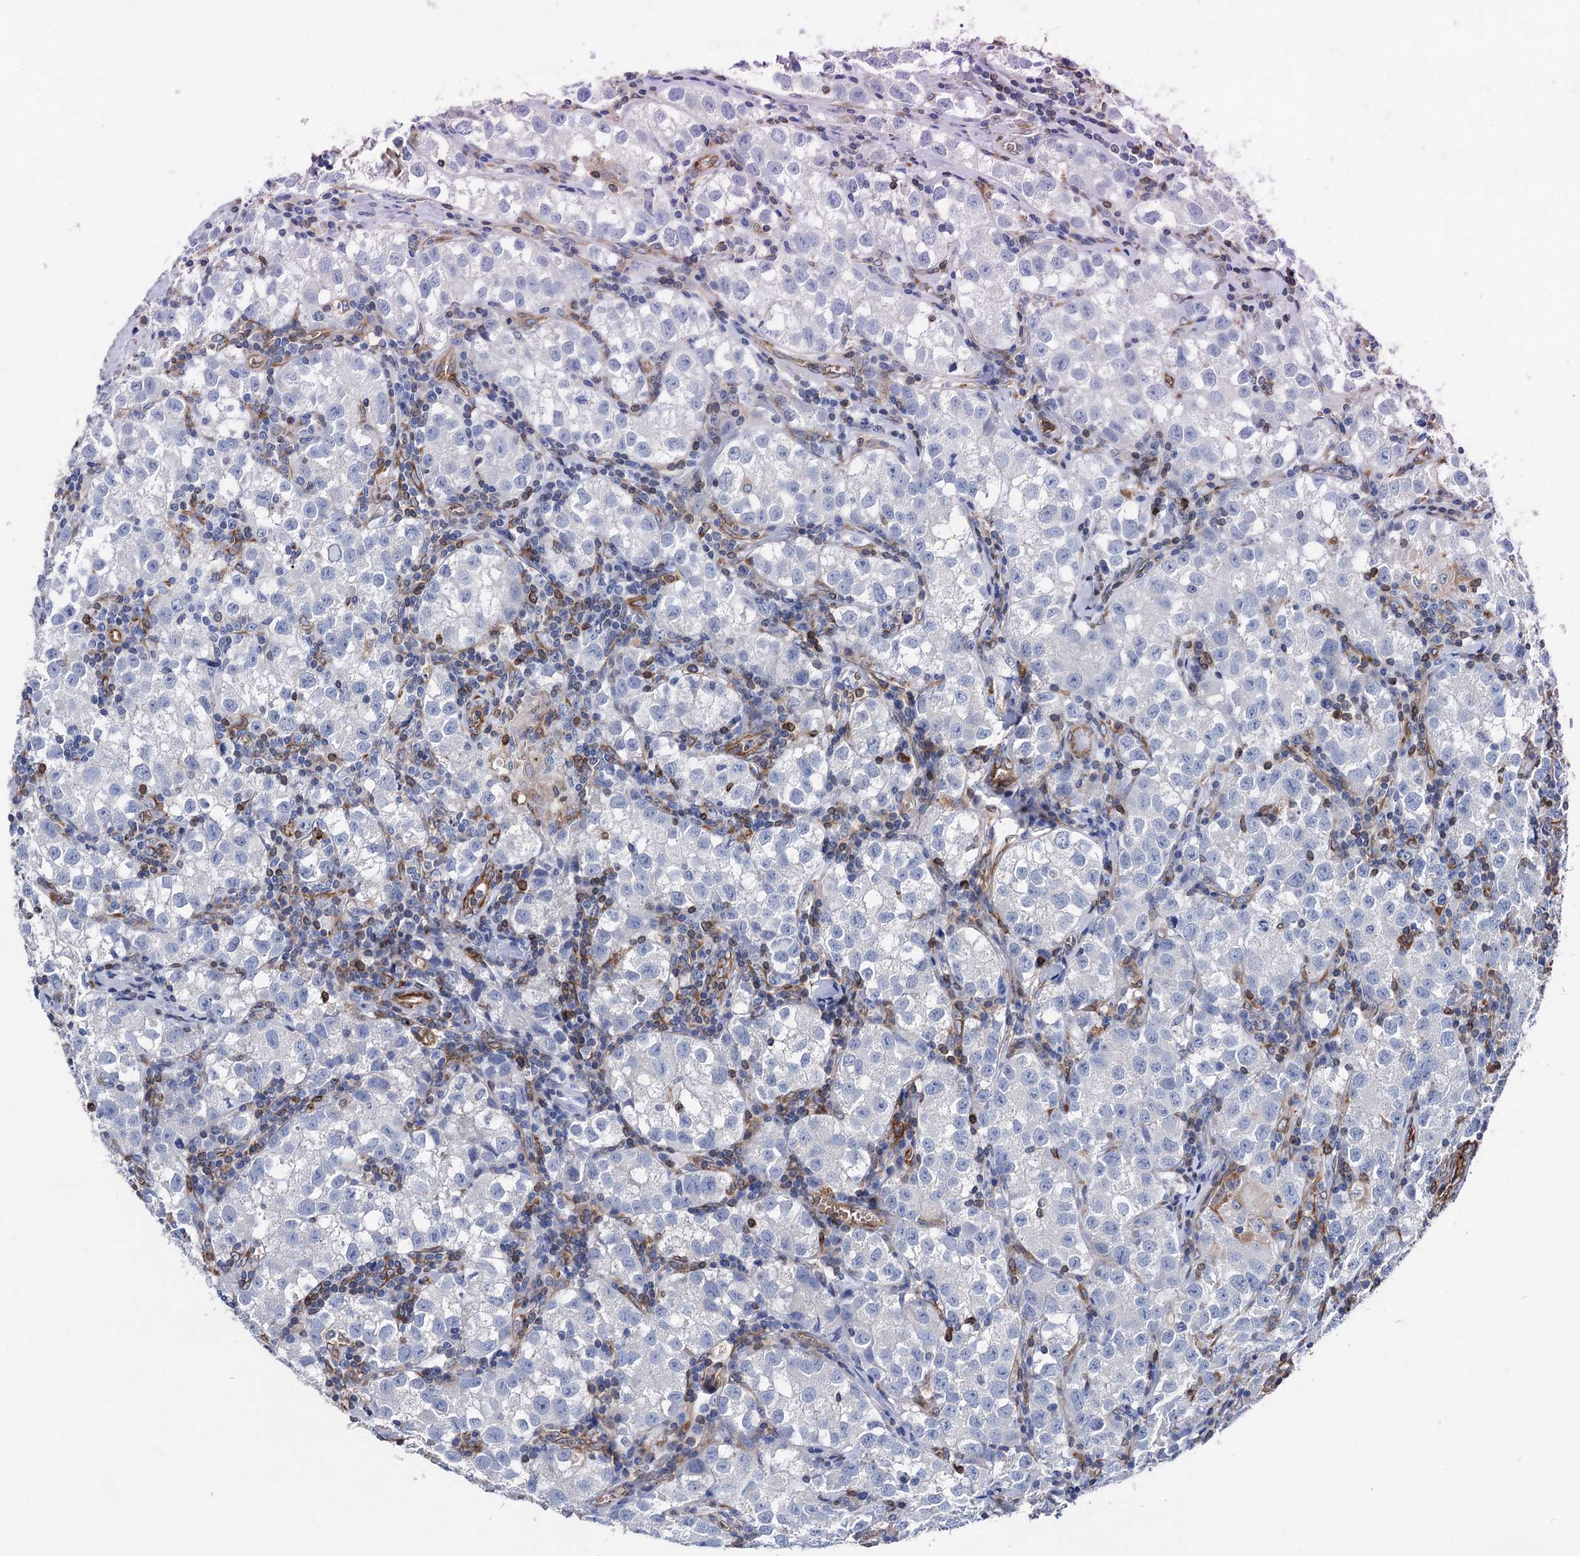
{"staining": {"intensity": "negative", "quantity": "none", "location": "none"}, "tissue": "testis cancer", "cell_type": "Tumor cells", "image_type": "cancer", "snomed": [{"axis": "morphology", "description": "Seminoma, NOS"}, {"axis": "morphology", "description": "Carcinoma, Embryonal, NOS"}, {"axis": "topography", "description": "Testis"}], "caption": "Protein analysis of seminoma (testis) demonstrates no significant staining in tumor cells. (DAB immunohistochemistry, high magnification).", "gene": "STING1", "patient": {"sex": "male", "age": 43}}